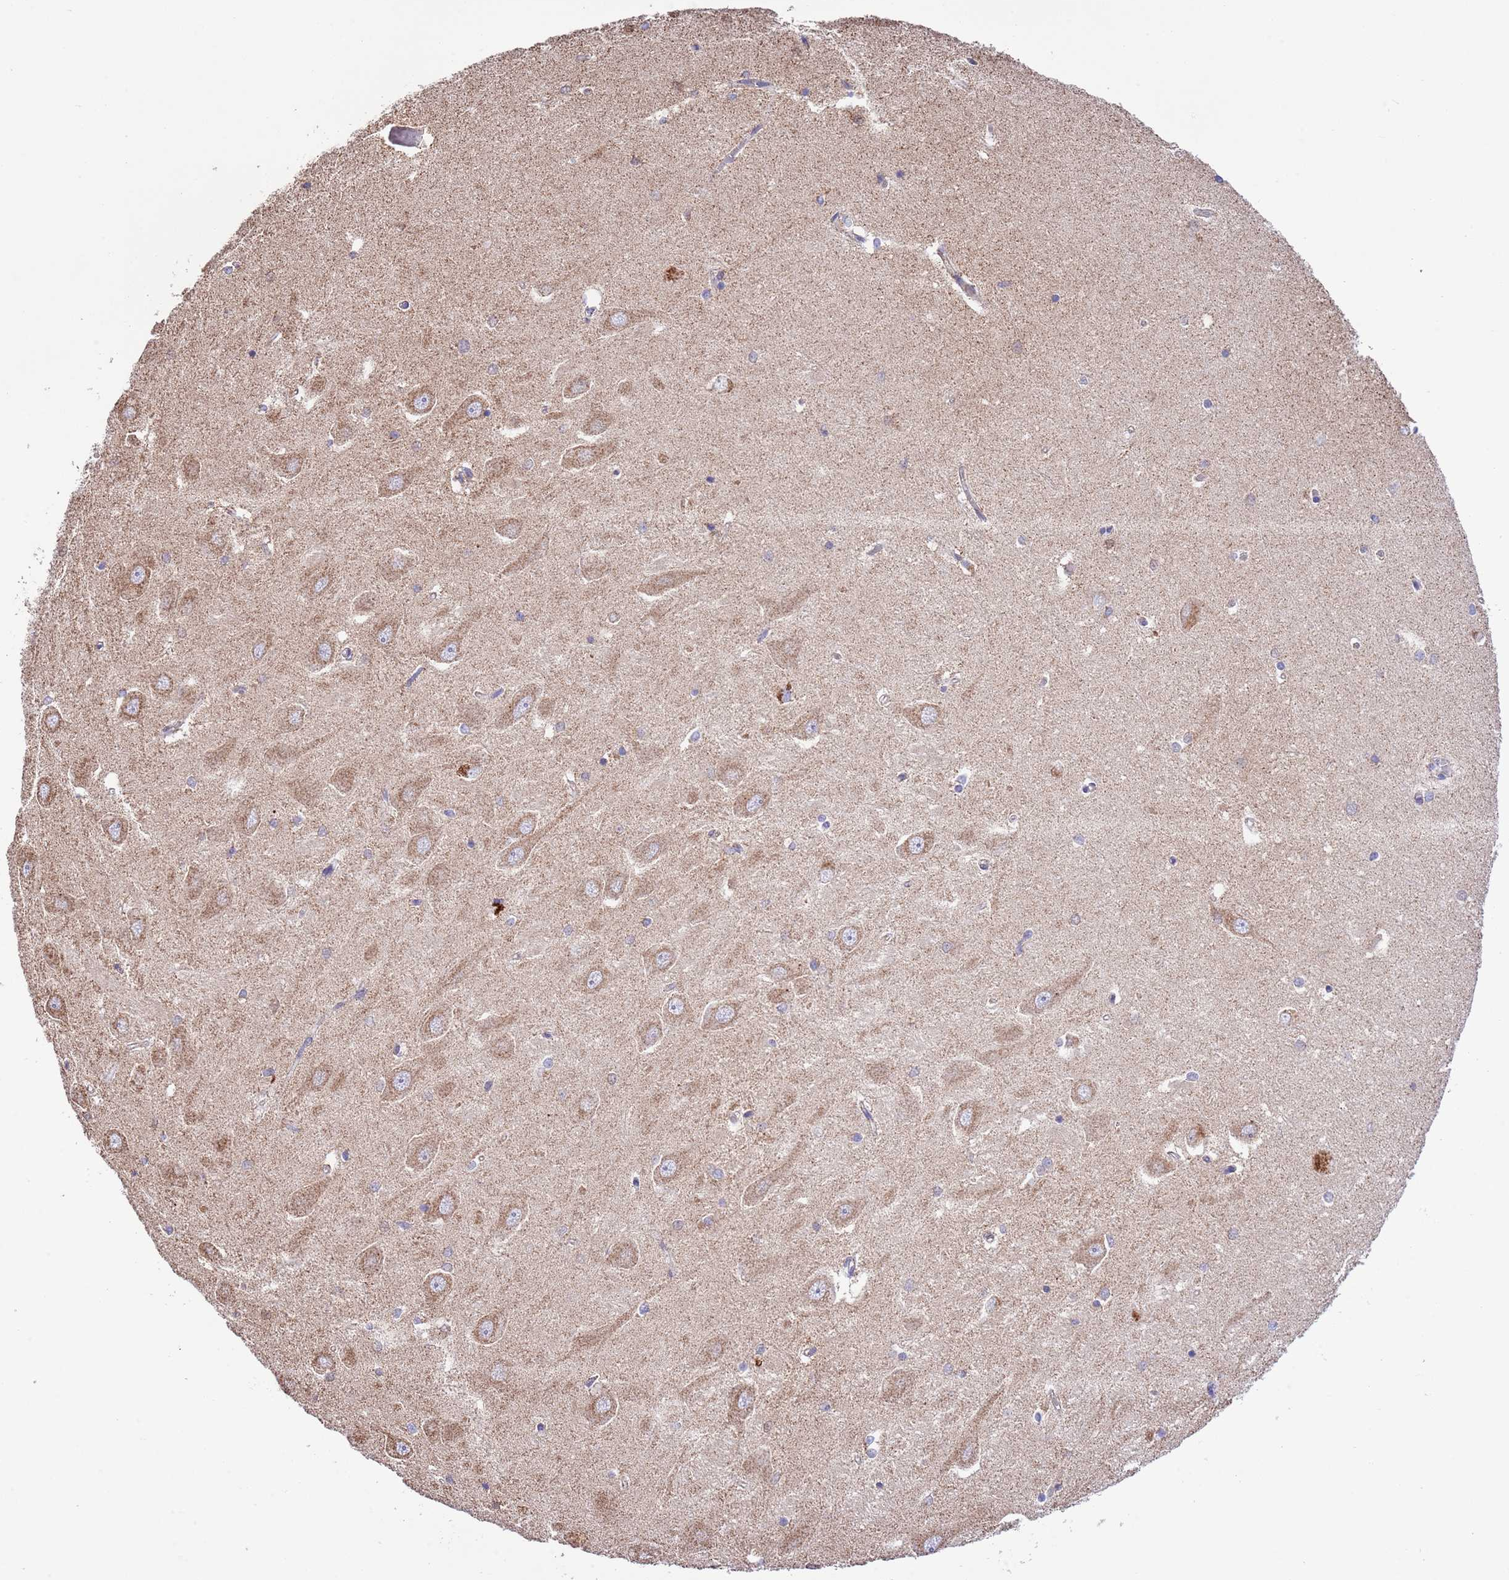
{"staining": {"intensity": "weak", "quantity": "<25%", "location": "cytoplasmic/membranous"}, "tissue": "hippocampus", "cell_type": "Glial cells", "image_type": "normal", "snomed": [{"axis": "morphology", "description": "Normal tissue, NOS"}, {"axis": "topography", "description": "Hippocampus"}], "caption": "Human hippocampus stained for a protein using immunohistochemistry (IHC) demonstrates no positivity in glial cells.", "gene": "TEKTIP1", "patient": {"sex": "male", "age": 45}}